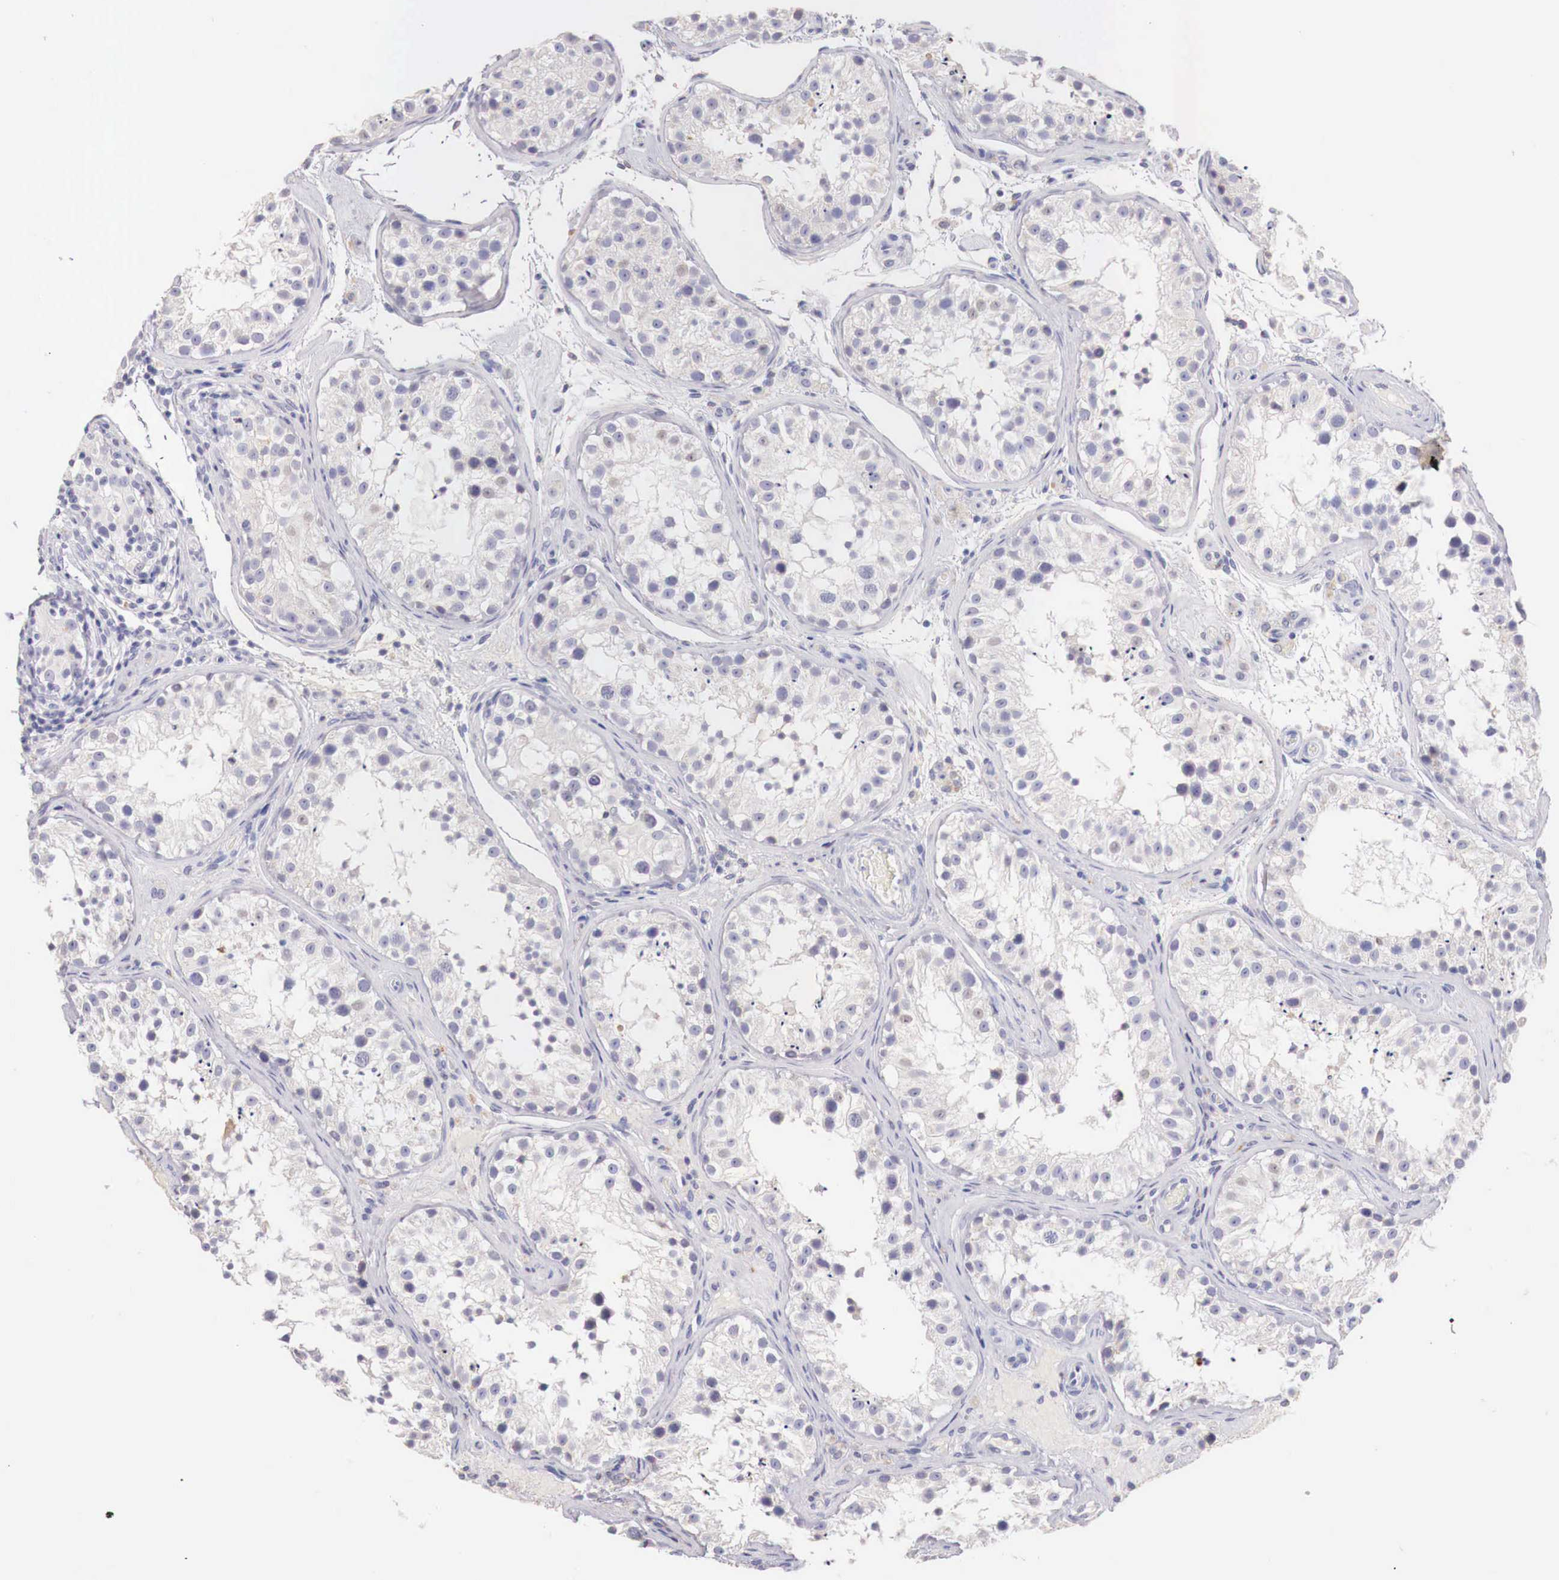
{"staining": {"intensity": "negative", "quantity": "none", "location": "none"}, "tissue": "testis", "cell_type": "Cells in seminiferous ducts", "image_type": "normal", "snomed": [{"axis": "morphology", "description": "Normal tissue, NOS"}, {"axis": "topography", "description": "Testis"}], "caption": "High magnification brightfield microscopy of benign testis stained with DAB (3,3'-diaminobenzidine) (brown) and counterstained with hematoxylin (blue): cells in seminiferous ducts show no significant expression.", "gene": "ITIH6", "patient": {"sex": "male", "age": 24}}